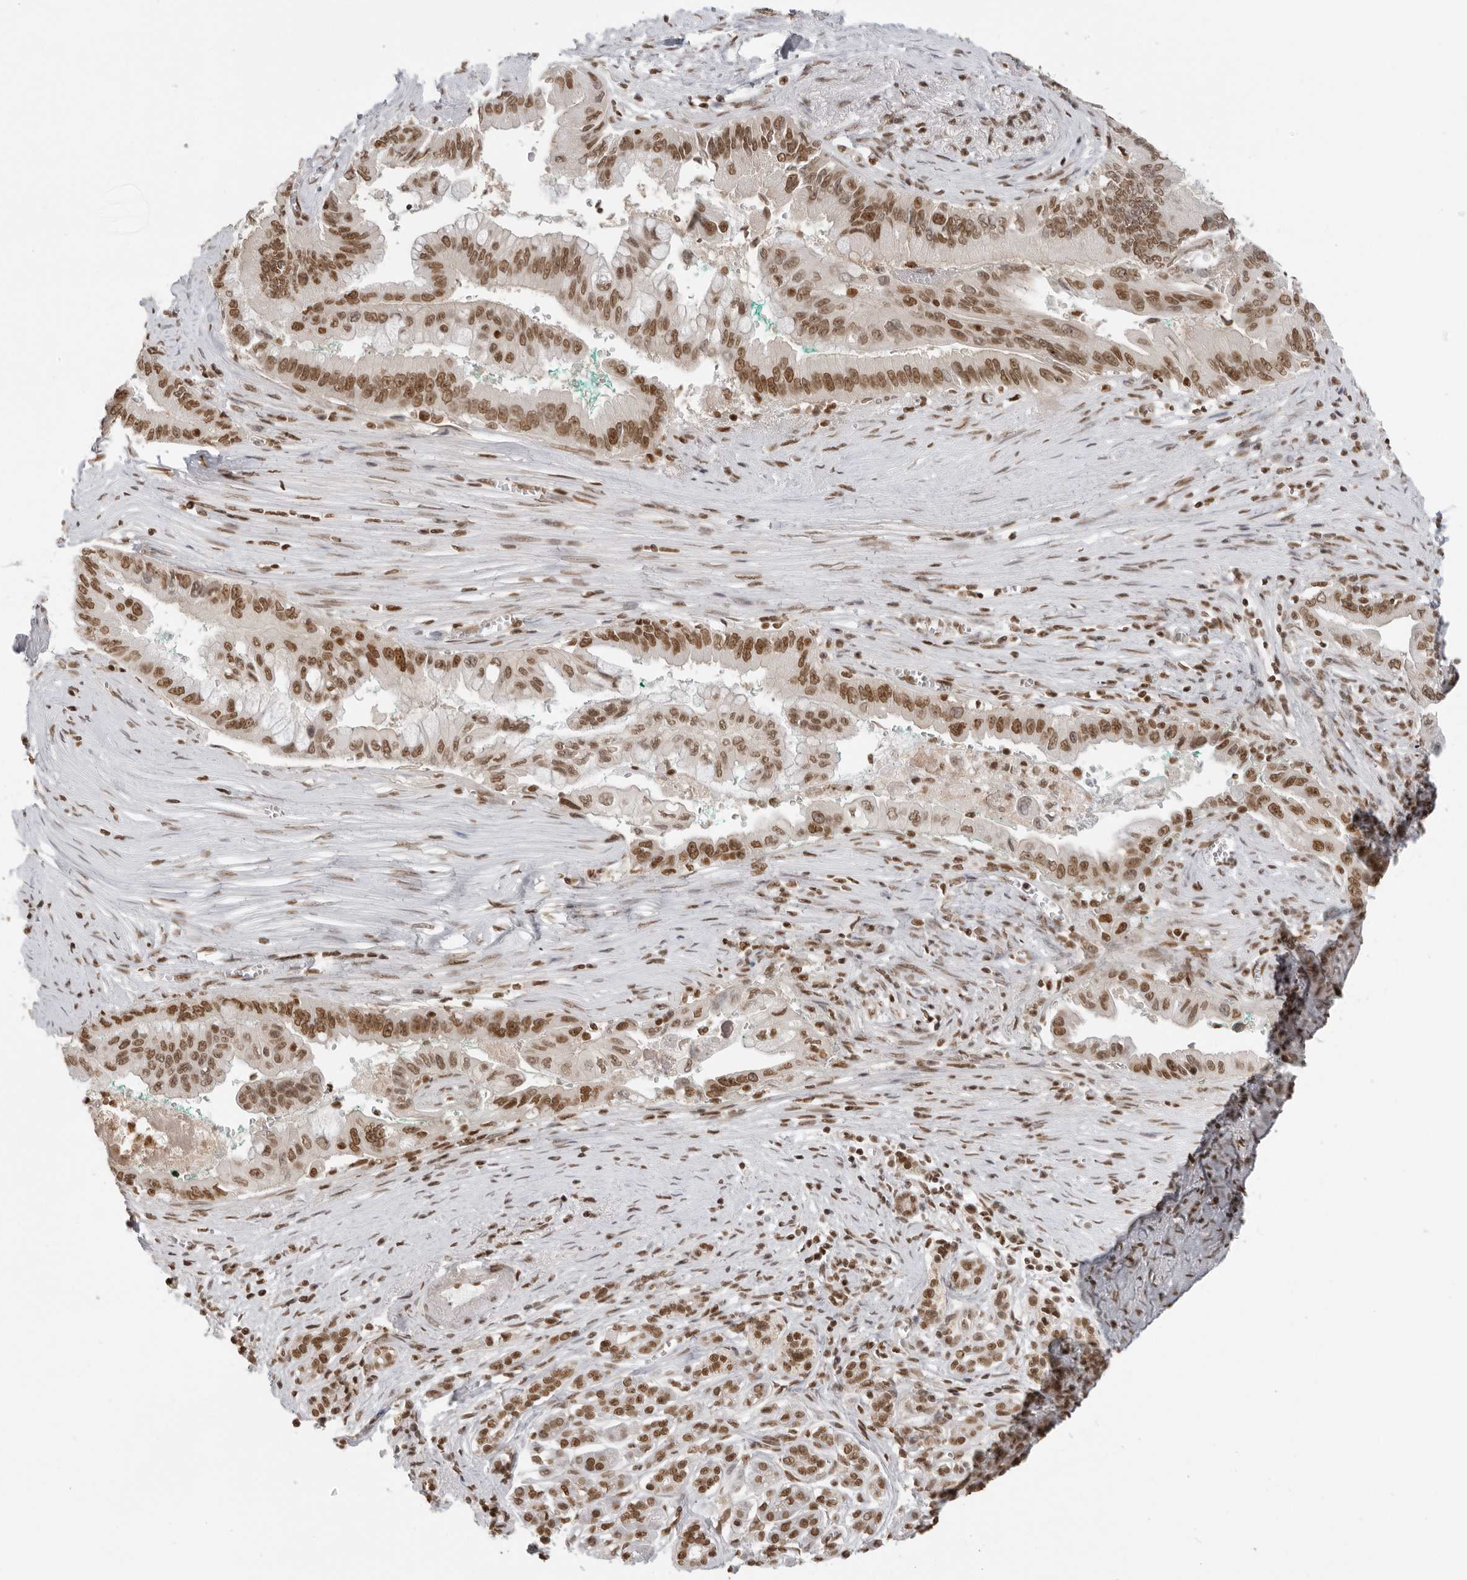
{"staining": {"intensity": "moderate", "quantity": ">75%", "location": "nuclear"}, "tissue": "pancreatic cancer", "cell_type": "Tumor cells", "image_type": "cancer", "snomed": [{"axis": "morphology", "description": "Adenocarcinoma, NOS"}, {"axis": "topography", "description": "Pancreas"}], "caption": "DAB (3,3'-diaminobenzidine) immunohistochemical staining of human pancreatic cancer (adenocarcinoma) exhibits moderate nuclear protein positivity in approximately >75% of tumor cells. The staining is performed using DAB brown chromogen to label protein expression. The nuclei are counter-stained blue using hematoxylin.", "gene": "RPA2", "patient": {"sex": "male", "age": 78}}